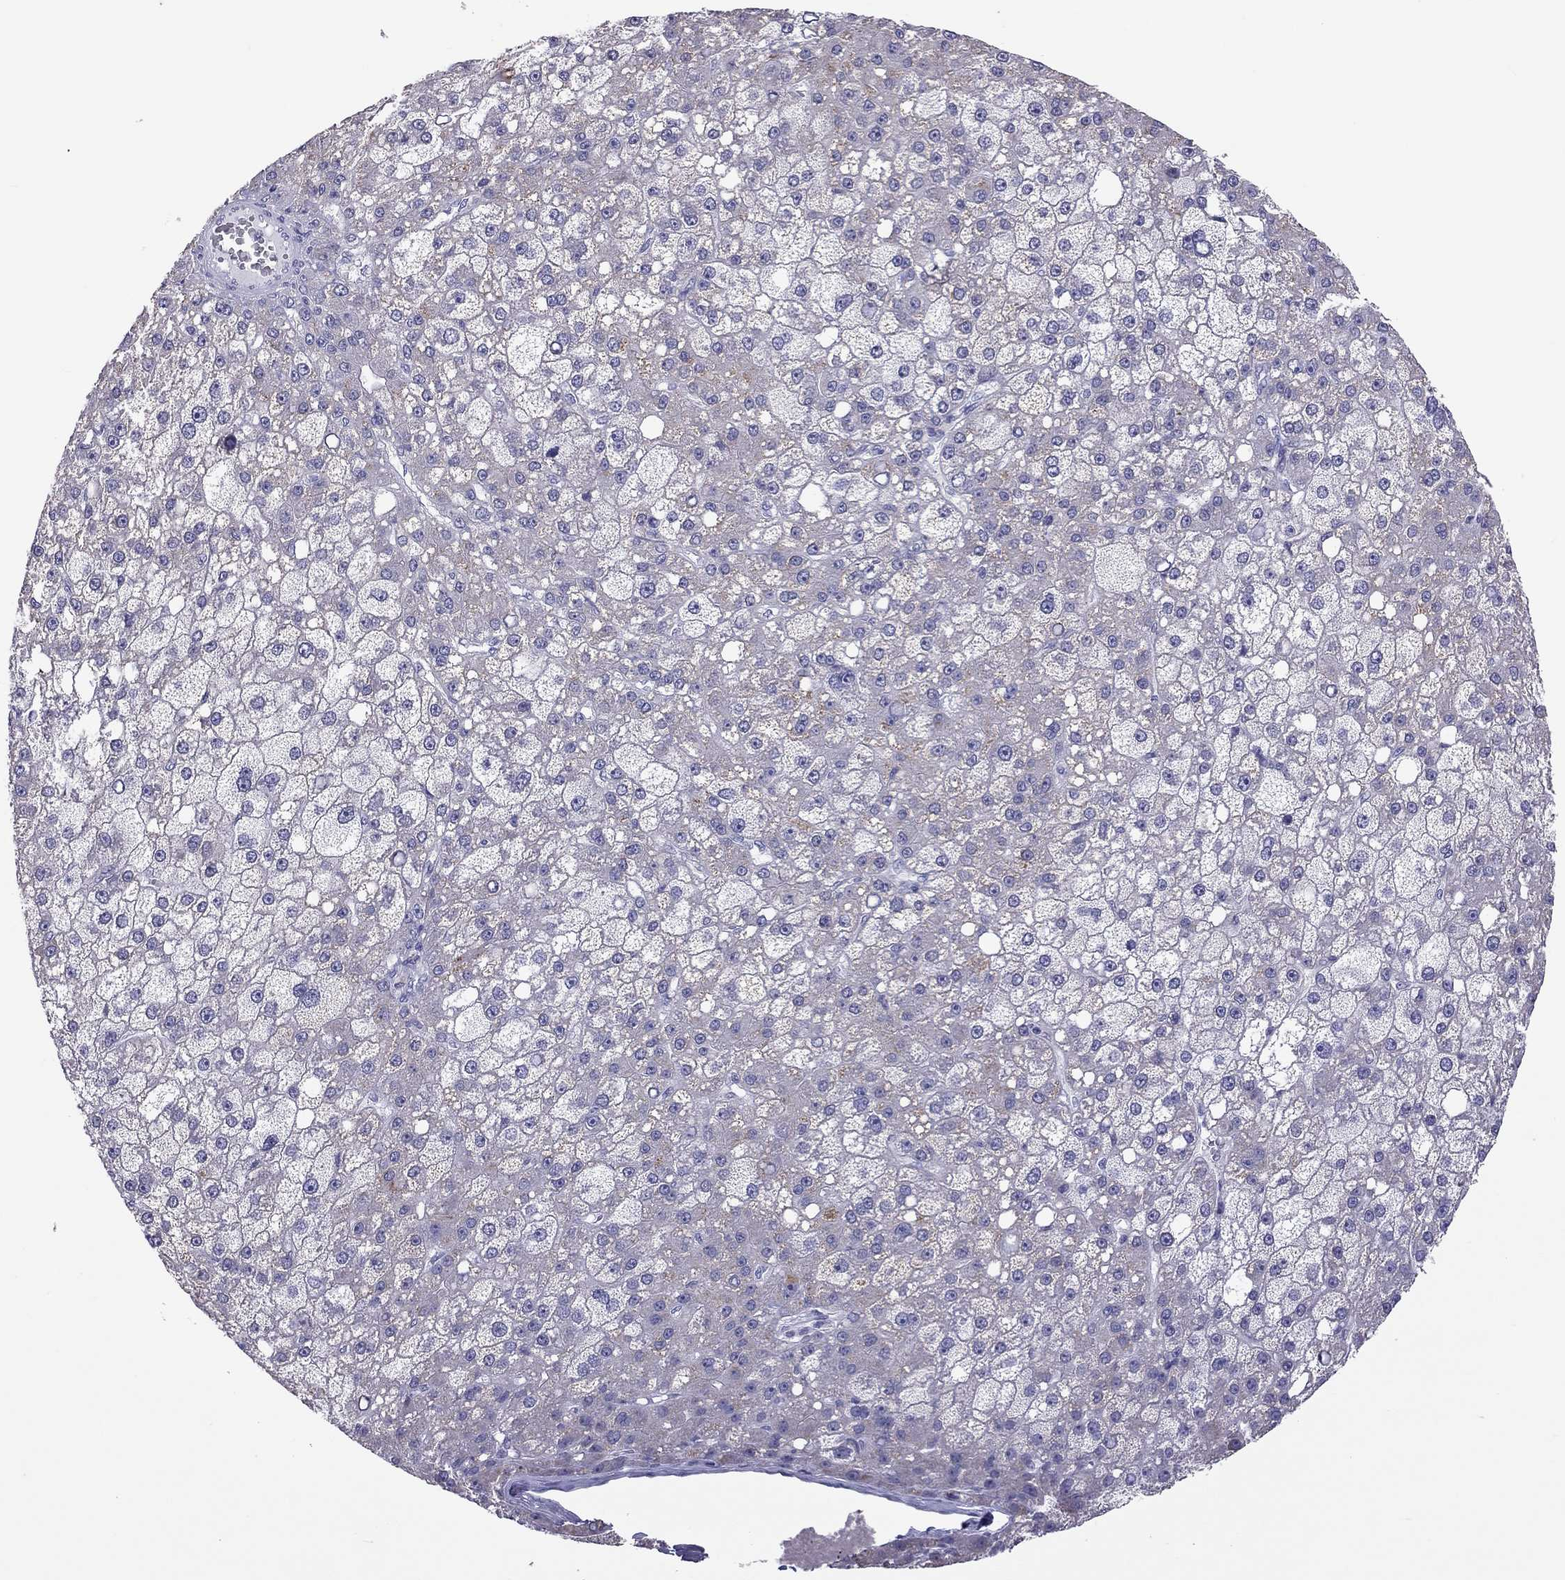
{"staining": {"intensity": "weak", "quantity": "<25%", "location": "cytoplasmic/membranous"}, "tissue": "liver cancer", "cell_type": "Tumor cells", "image_type": "cancer", "snomed": [{"axis": "morphology", "description": "Carcinoma, Hepatocellular, NOS"}, {"axis": "topography", "description": "Liver"}], "caption": "The photomicrograph reveals no significant positivity in tumor cells of hepatocellular carcinoma (liver).", "gene": "PPP1R3A", "patient": {"sex": "male", "age": 67}}